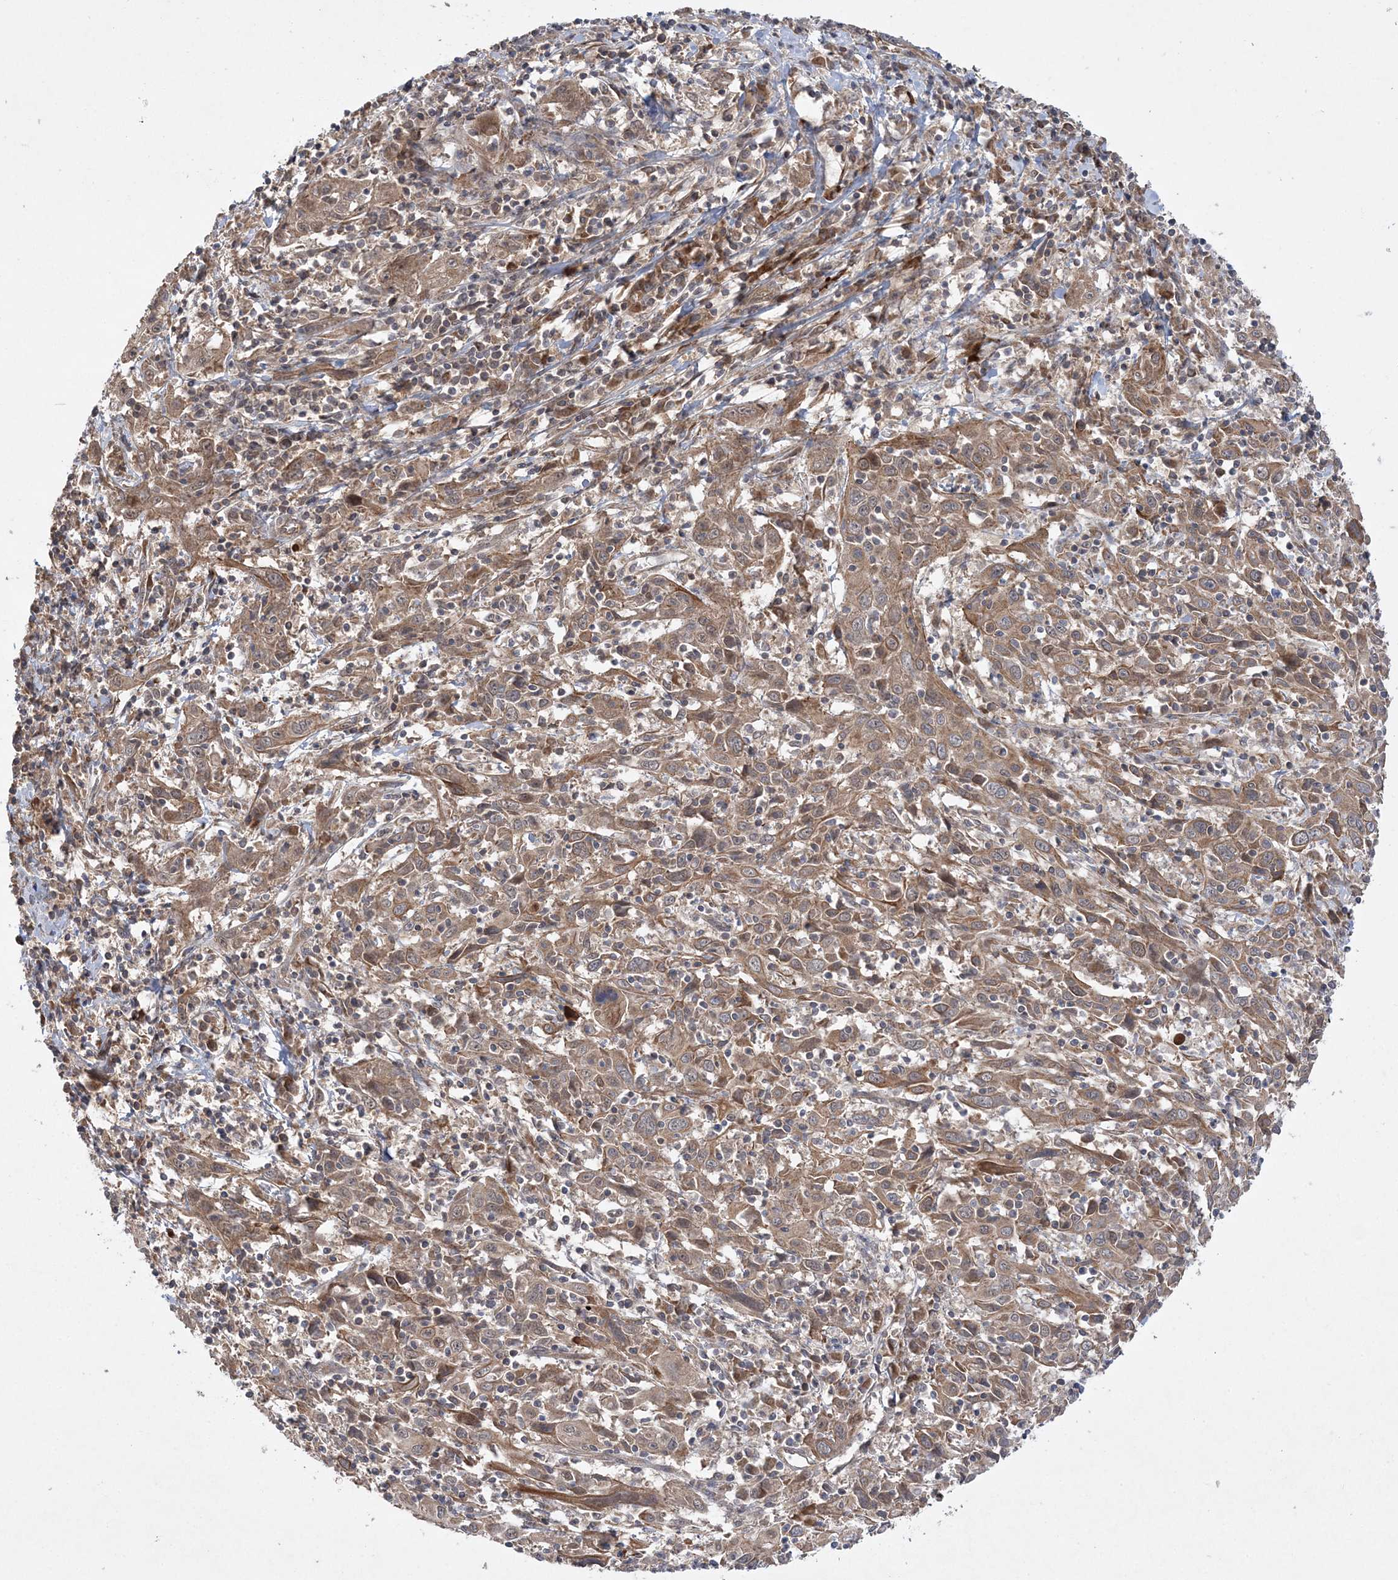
{"staining": {"intensity": "weak", "quantity": ">75%", "location": "cytoplasmic/membranous"}, "tissue": "cervical cancer", "cell_type": "Tumor cells", "image_type": "cancer", "snomed": [{"axis": "morphology", "description": "Squamous cell carcinoma, NOS"}, {"axis": "topography", "description": "Cervix"}], "caption": "Protein staining of cervical squamous cell carcinoma tissue exhibits weak cytoplasmic/membranous staining in approximately >75% of tumor cells. (IHC, brightfield microscopy, high magnification).", "gene": "MMADHC", "patient": {"sex": "female", "age": 46}}